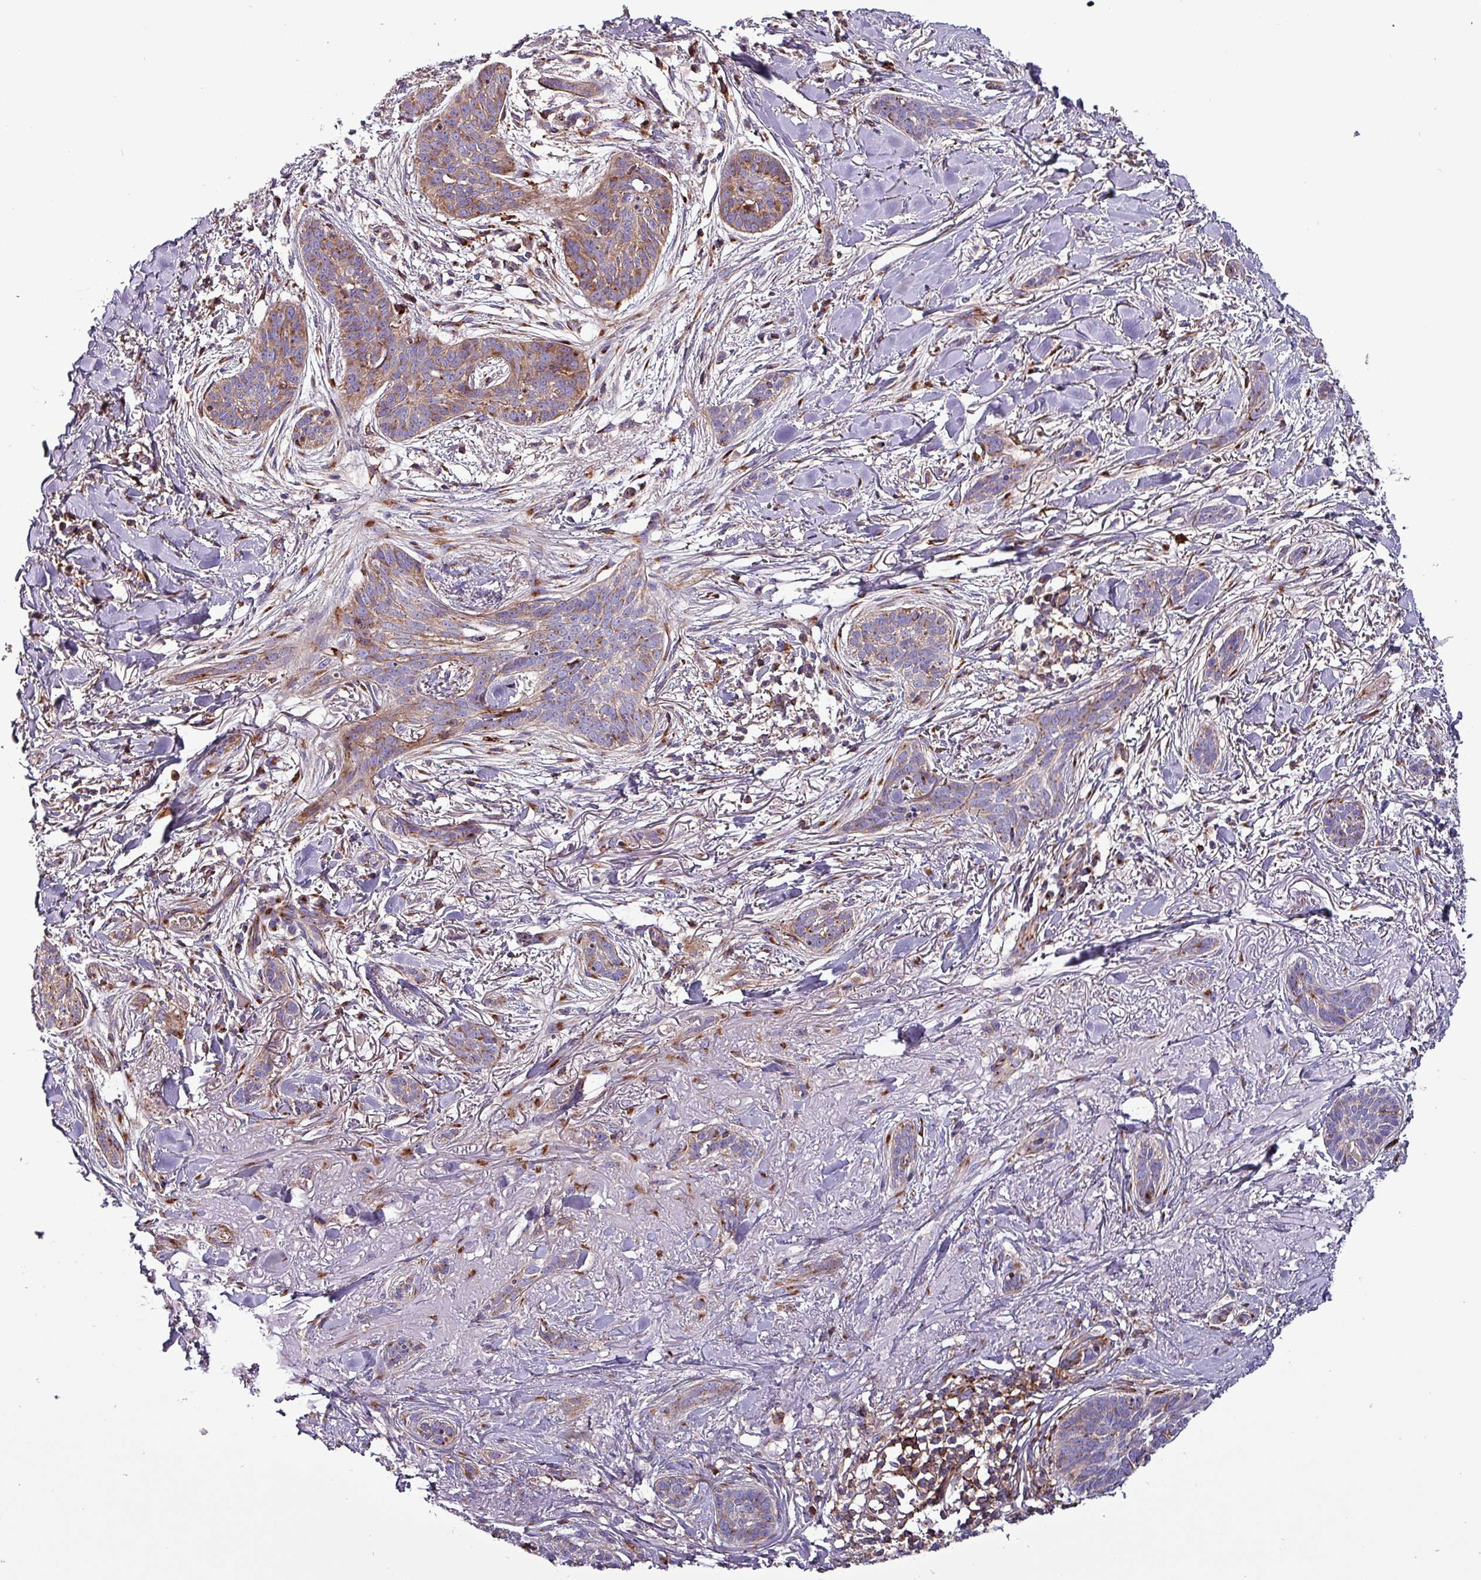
{"staining": {"intensity": "moderate", "quantity": ">75%", "location": "cytoplasmic/membranous"}, "tissue": "skin cancer", "cell_type": "Tumor cells", "image_type": "cancer", "snomed": [{"axis": "morphology", "description": "Basal cell carcinoma"}, {"axis": "topography", "description": "Skin"}], "caption": "Protein staining of skin basal cell carcinoma tissue exhibits moderate cytoplasmic/membranous expression in approximately >75% of tumor cells.", "gene": "VAMP4", "patient": {"sex": "male", "age": 52}}